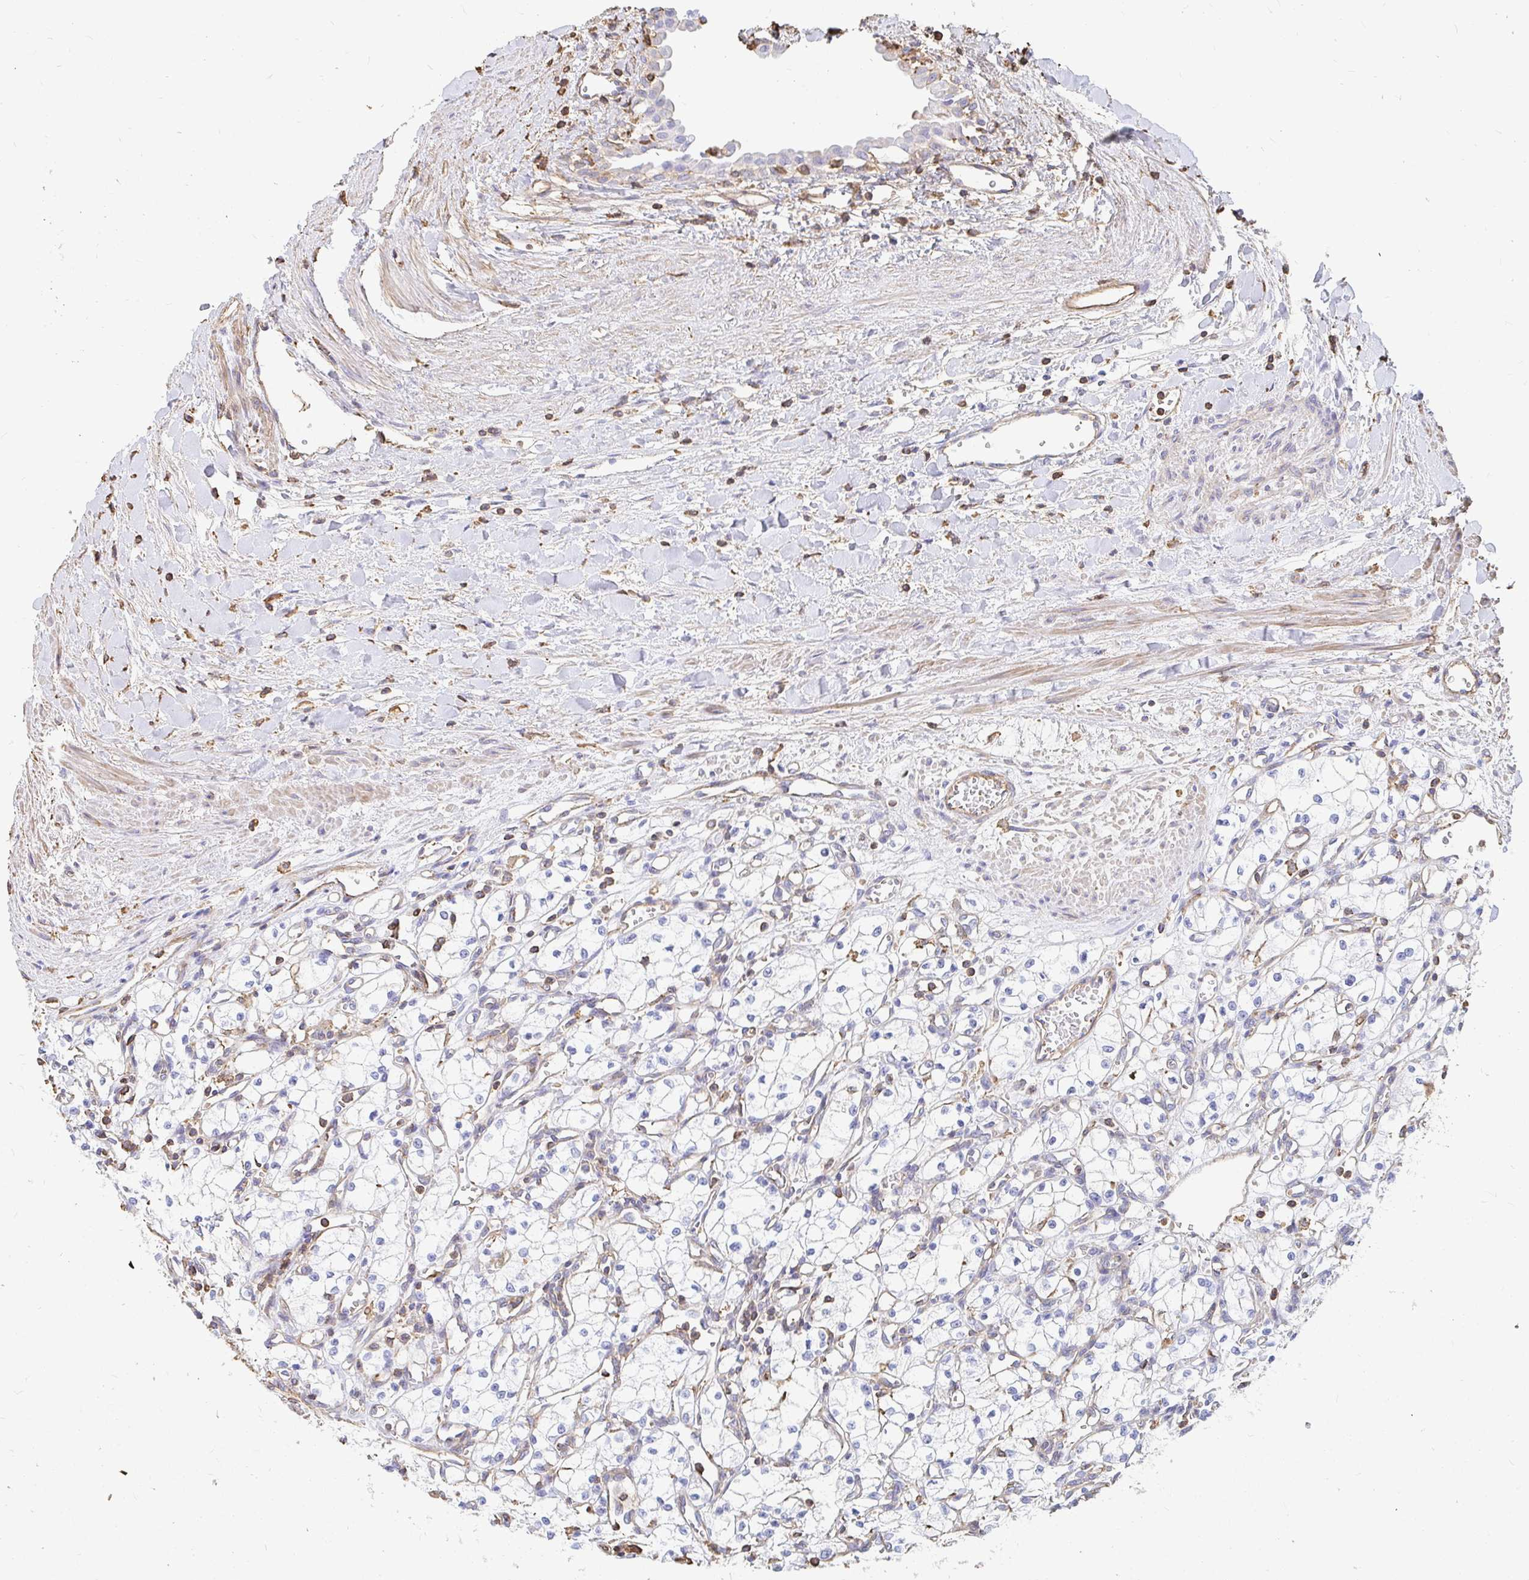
{"staining": {"intensity": "negative", "quantity": "none", "location": "none"}, "tissue": "renal cancer", "cell_type": "Tumor cells", "image_type": "cancer", "snomed": [{"axis": "morphology", "description": "Adenocarcinoma, NOS"}, {"axis": "topography", "description": "Kidney"}], "caption": "DAB immunohistochemical staining of adenocarcinoma (renal) reveals no significant positivity in tumor cells.", "gene": "PTPN14", "patient": {"sex": "male", "age": 59}}